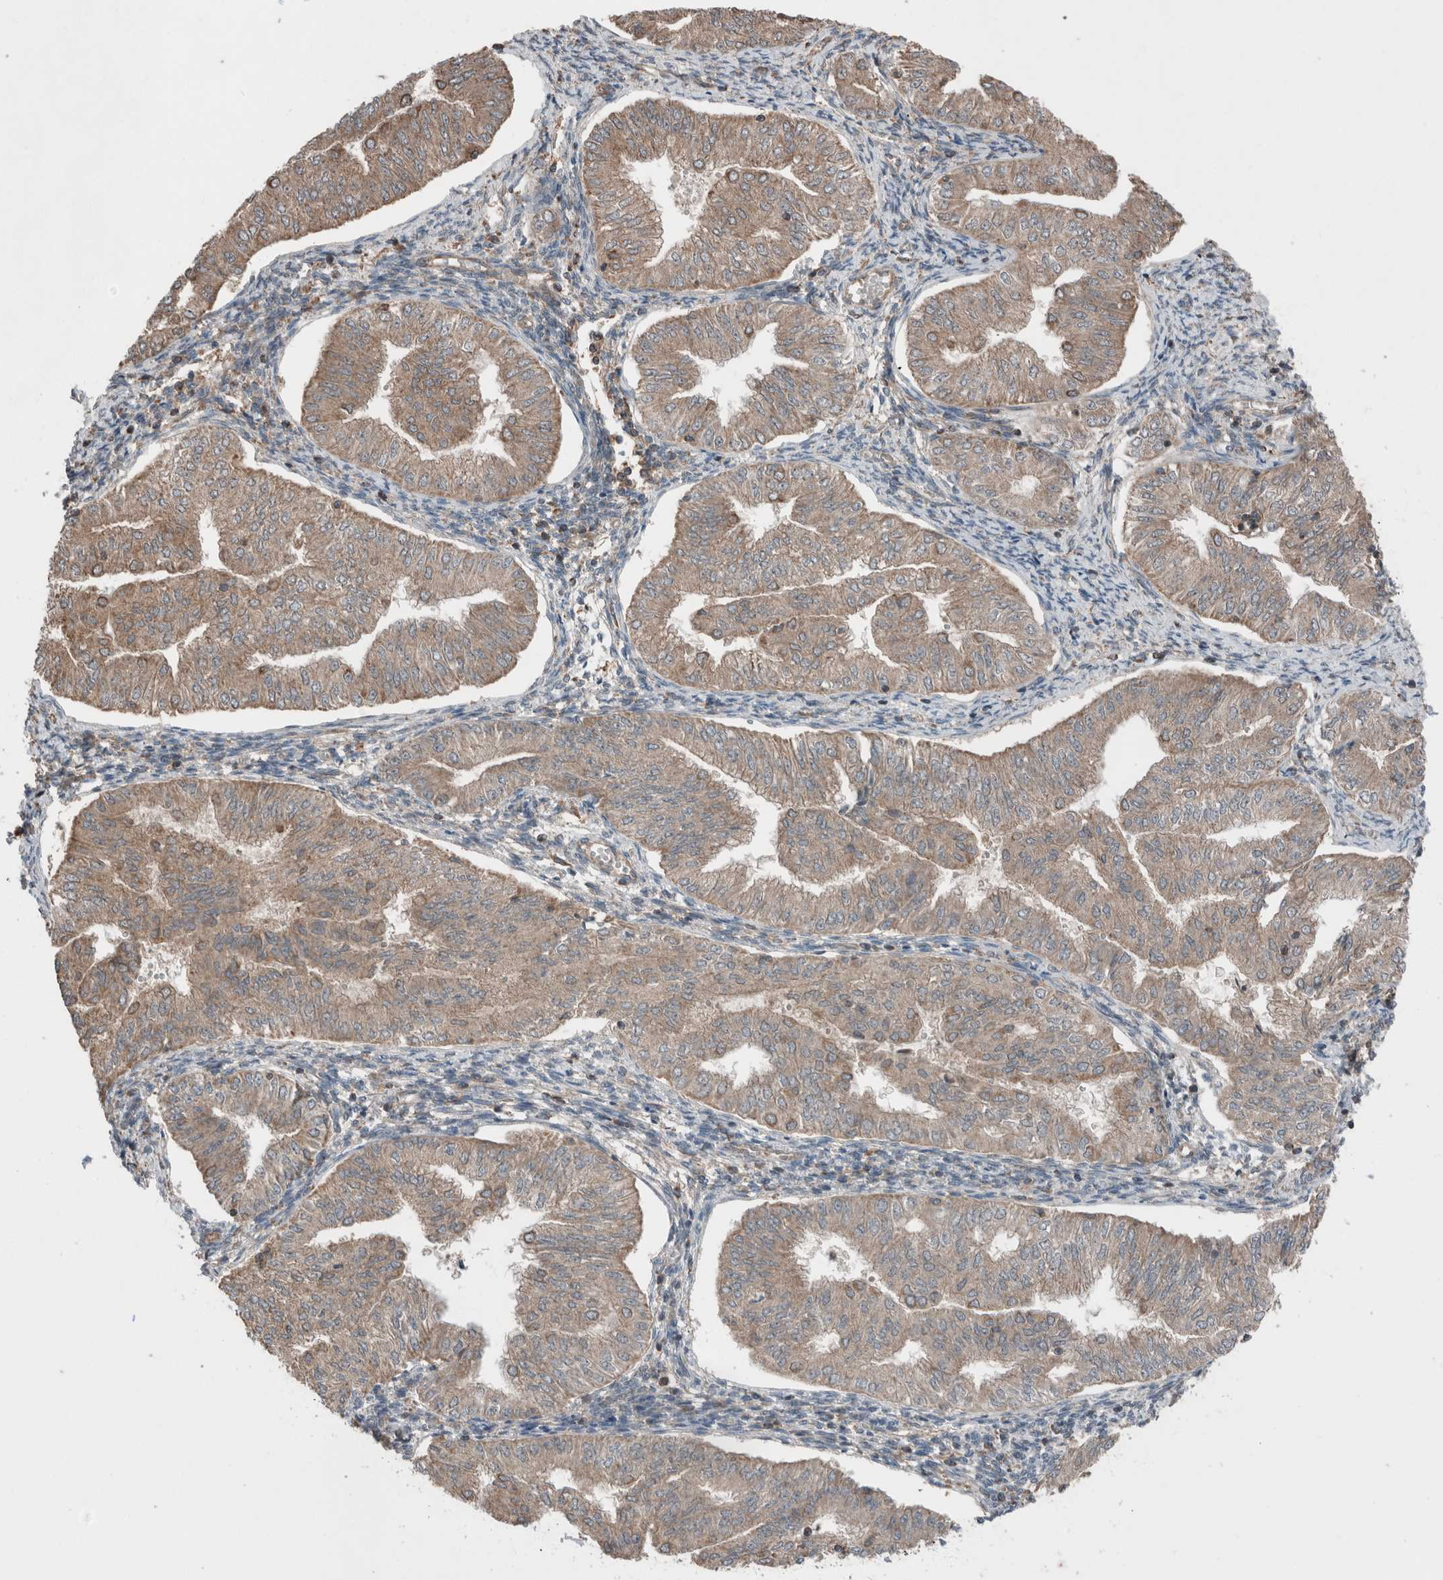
{"staining": {"intensity": "moderate", "quantity": ">75%", "location": "cytoplasmic/membranous"}, "tissue": "endometrial cancer", "cell_type": "Tumor cells", "image_type": "cancer", "snomed": [{"axis": "morphology", "description": "Normal tissue, NOS"}, {"axis": "morphology", "description": "Adenocarcinoma, NOS"}, {"axis": "topography", "description": "Endometrium"}], "caption": "An immunohistochemistry (IHC) image of neoplastic tissue is shown. Protein staining in brown labels moderate cytoplasmic/membranous positivity in endometrial cancer within tumor cells.", "gene": "KLK14", "patient": {"sex": "female", "age": 53}}